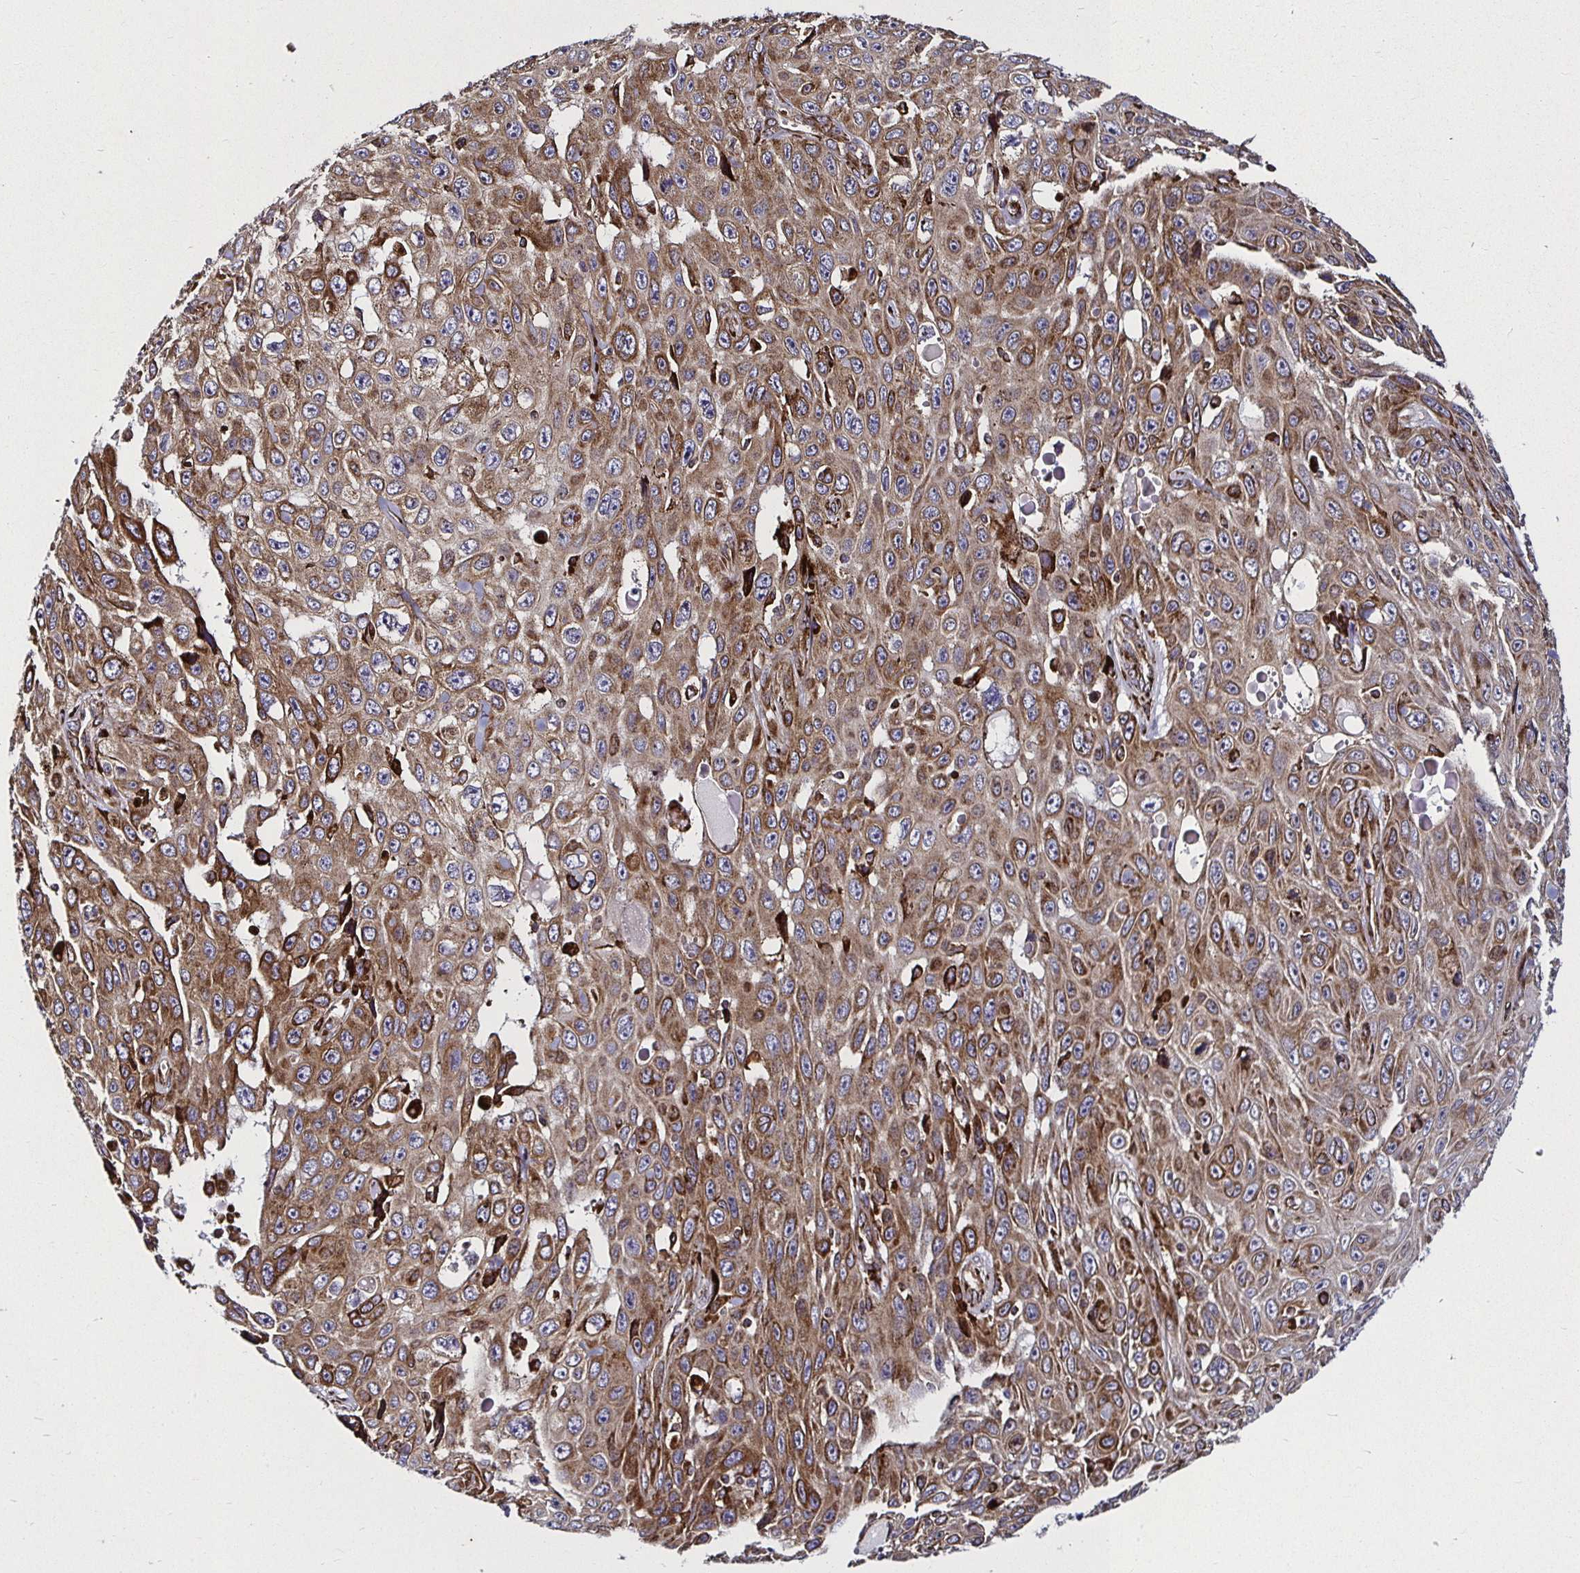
{"staining": {"intensity": "moderate", "quantity": ">75%", "location": "cytoplasmic/membranous"}, "tissue": "skin cancer", "cell_type": "Tumor cells", "image_type": "cancer", "snomed": [{"axis": "morphology", "description": "Squamous cell carcinoma, NOS"}, {"axis": "topography", "description": "Skin"}], "caption": "Skin cancer stained with DAB (3,3'-diaminobenzidine) immunohistochemistry displays medium levels of moderate cytoplasmic/membranous expression in about >75% of tumor cells.", "gene": "SMYD3", "patient": {"sex": "male", "age": 82}}